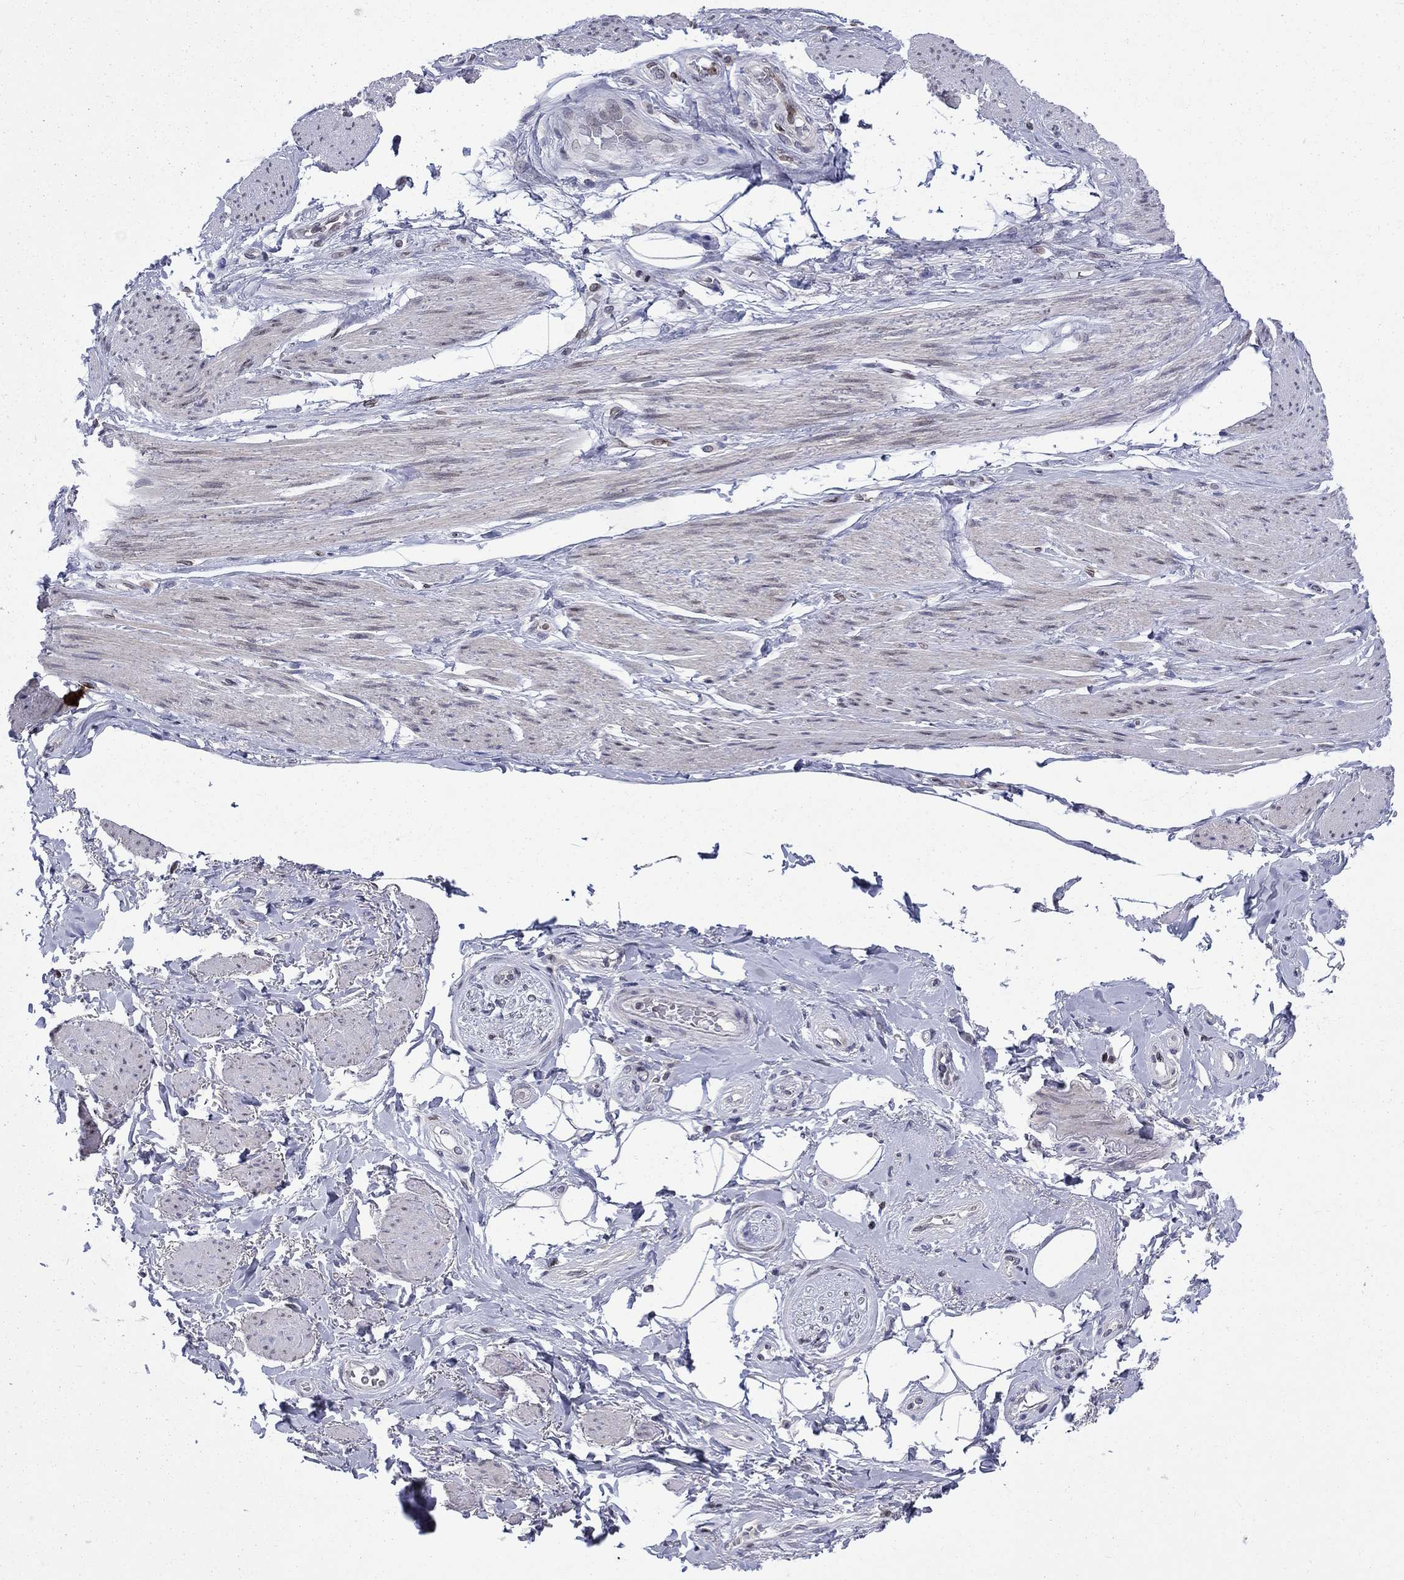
{"staining": {"intensity": "negative", "quantity": "none", "location": "none"}, "tissue": "adipose tissue", "cell_type": "Adipocytes", "image_type": "normal", "snomed": [{"axis": "morphology", "description": "Normal tissue, NOS"}, {"axis": "topography", "description": "Skeletal muscle"}, {"axis": "topography", "description": "Anal"}, {"axis": "topography", "description": "Peripheral nerve tissue"}], "caption": "Immunohistochemical staining of unremarkable adipose tissue reveals no significant expression in adipocytes.", "gene": "SLA", "patient": {"sex": "male", "age": 53}}